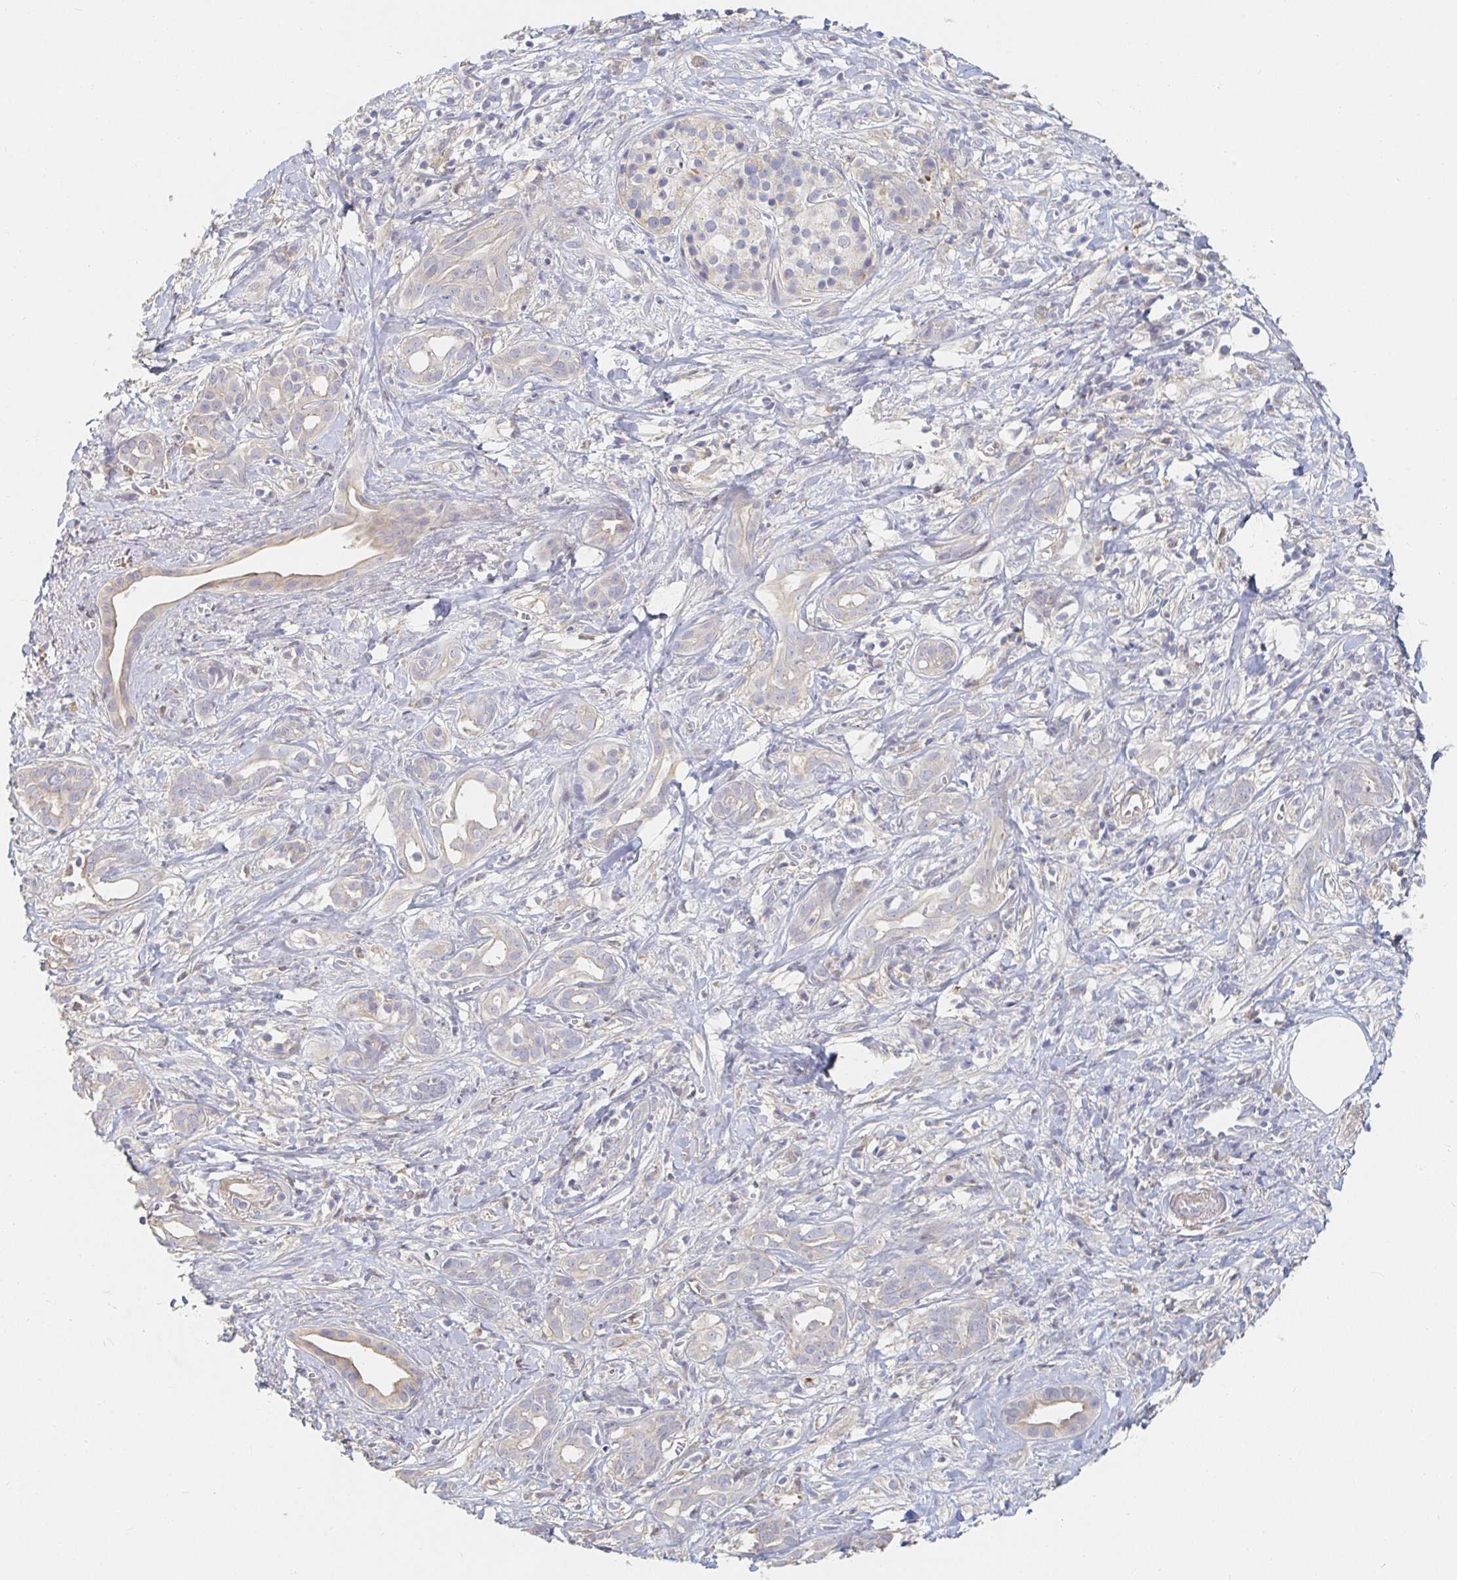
{"staining": {"intensity": "negative", "quantity": "none", "location": "none"}, "tissue": "pancreatic cancer", "cell_type": "Tumor cells", "image_type": "cancer", "snomed": [{"axis": "morphology", "description": "Adenocarcinoma, NOS"}, {"axis": "topography", "description": "Pancreas"}], "caption": "Micrograph shows no protein staining in tumor cells of pancreatic adenocarcinoma tissue.", "gene": "NME9", "patient": {"sex": "male", "age": 61}}